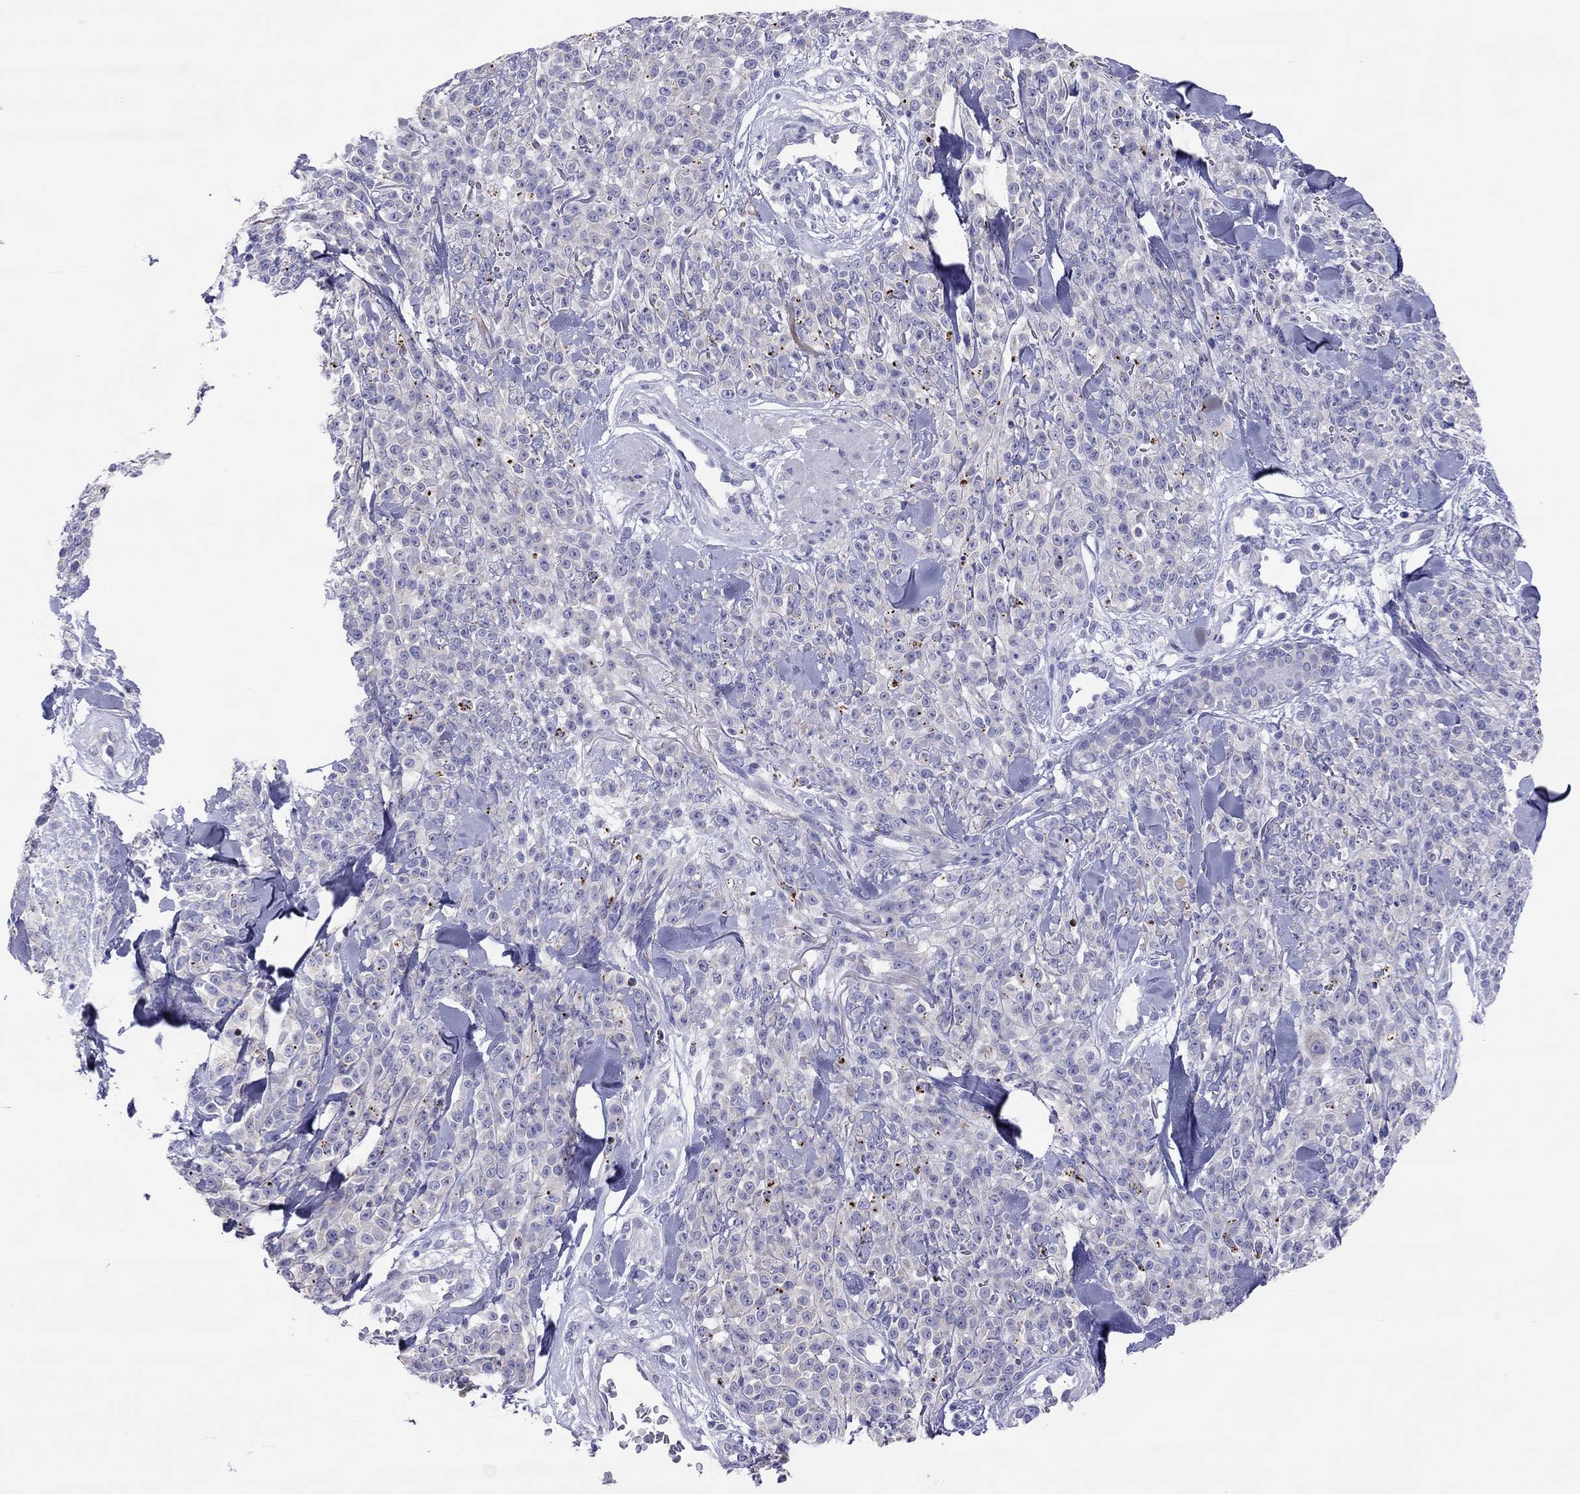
{"staining": {"intensity": "negative", "quantity": "none", "location": "none"}, "tissue": "melanoma", "cell_type": "Tumor cells", "image_type": "cancer", "snomed": [{"axis": "morphology", "description": "Malignant melanoma, NOS"}, {"axis": "topography", "description": "Skin"}, {"axis": "topography", "description": "Skin of trunk"}], "caption": "A high-resolution photomicrograph shows IHC staining of malignant melanoma, which shows no significant expression in tumor cells.", "gene": "COL9A1", "patient": {"sex": "male", "age": 74}}